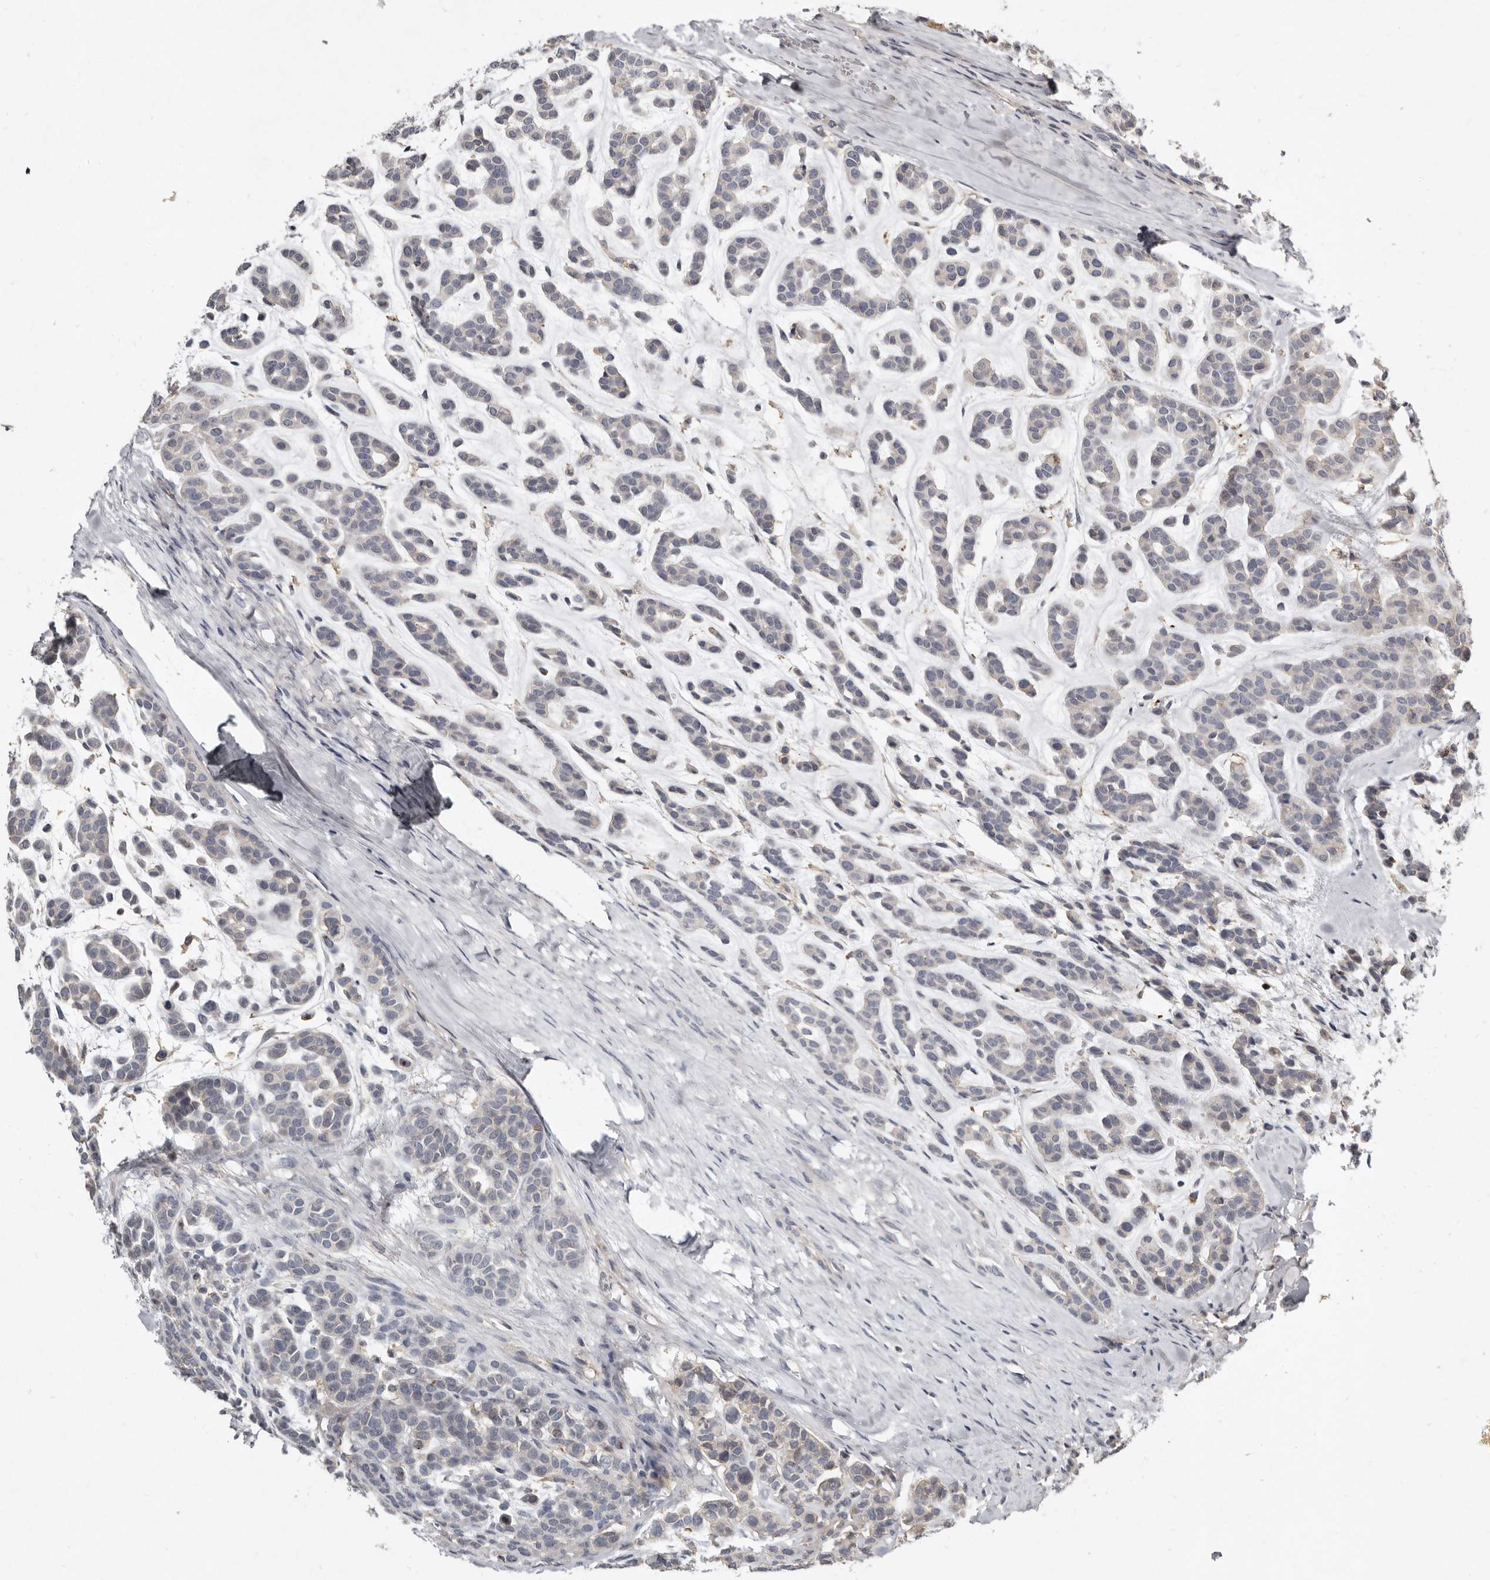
{"staining": {"intensity": "negative", "quantity": "none", "location": "none"}, "tissue": "head and neck cancer", "cell_type": "Tumor cells", "image_type": "cancer", "snomed": [{"axis": "morphology", "description": "Adenocarcinoma, NOS"}, {"axis": "morphology", "description": "Adenoma, NOS"}, {"axis": "topography", "description": "Head-Neck"}], "caption": "This is an immunohistochemistry (IHC) photomicrograph of human head and neck cancer. There is no expression in tumor cells.", "gene": "KIF26B", "patient": {"sex": "female", "age": 55}}